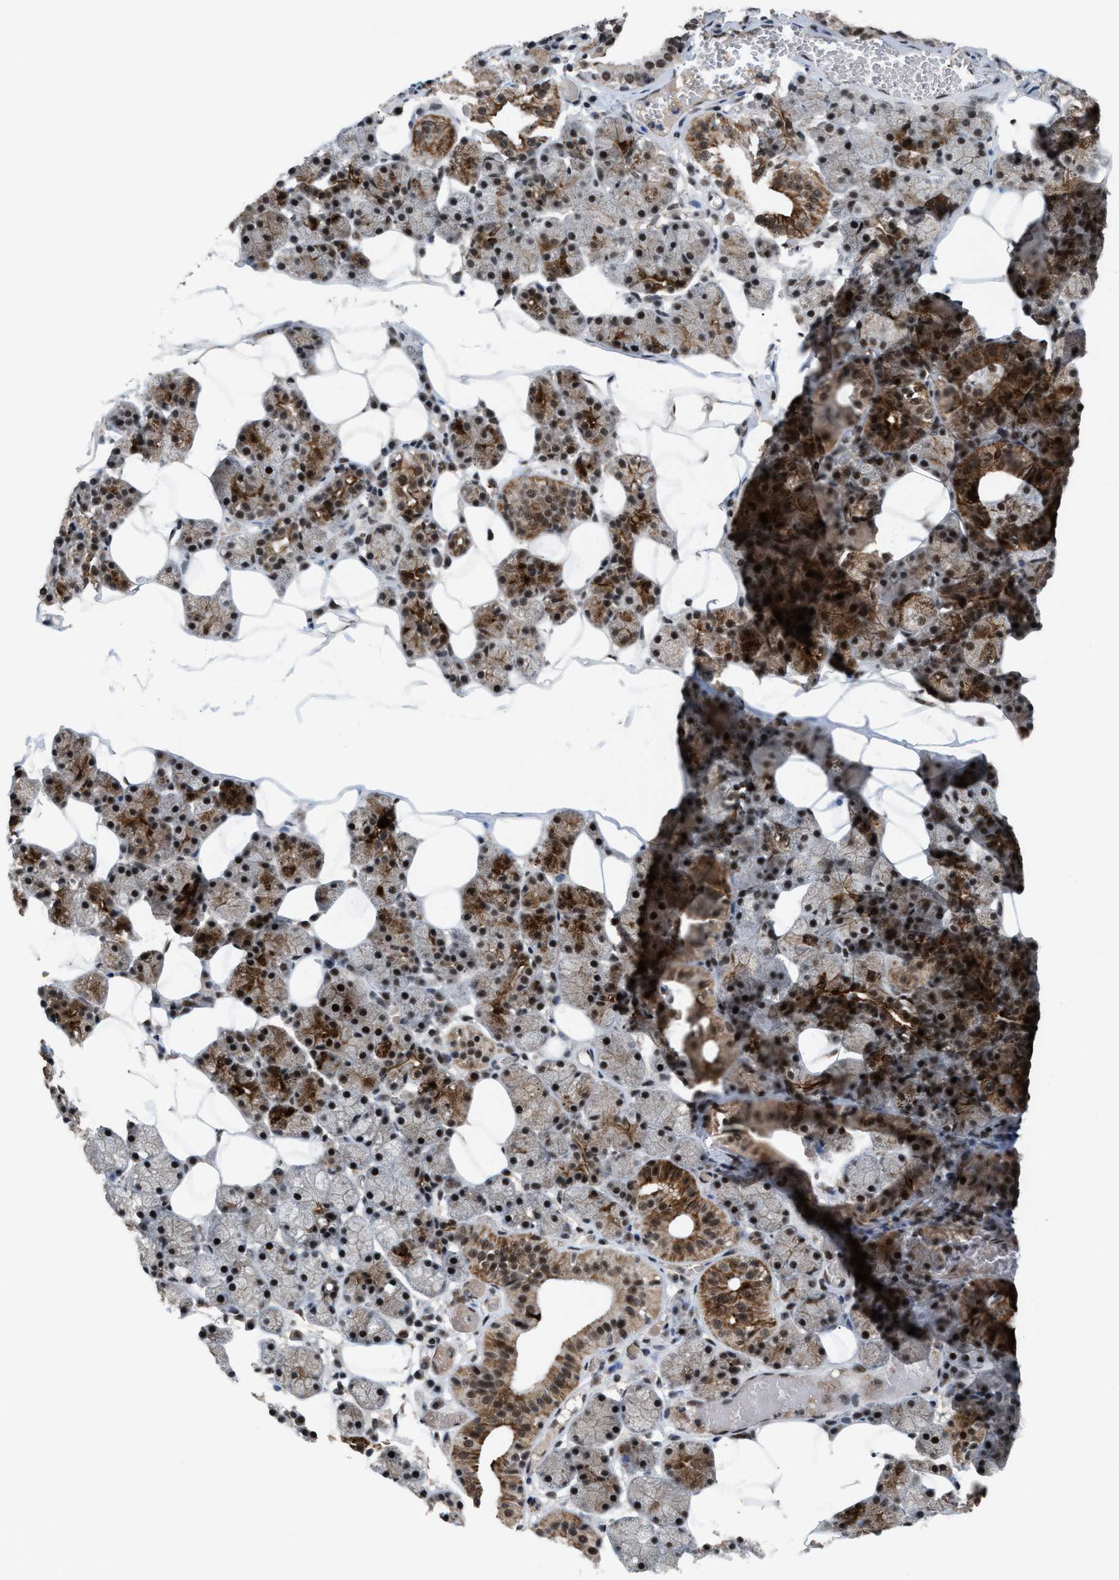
{"staining": {"intensity": "strong", "quantity": "25%-75%", "location": "cytoplasmic/membranous,nuclear"}, "tissue": "salivary gland", "cell_type": "Glandular cells", "image_type": "normal", "snomed": [{"axis": "morphology", "description": "Normal tissue, NOS"}, {"axis": "topography", "description": "Salivary gland"}], "caption": "Protein analysis of normal salivary gland reveals strong cytoplasmic/membranous,nuclear expression in about 25%-75% of glandular cells. Using DAB (3,3'-diaminobenzidine) (brown) and hematoxylin (blue) stains, captured at high magnification using brightfield microscopy.", "gene": "PRPF4", "patient": {"sex": "female", "age": 33}}